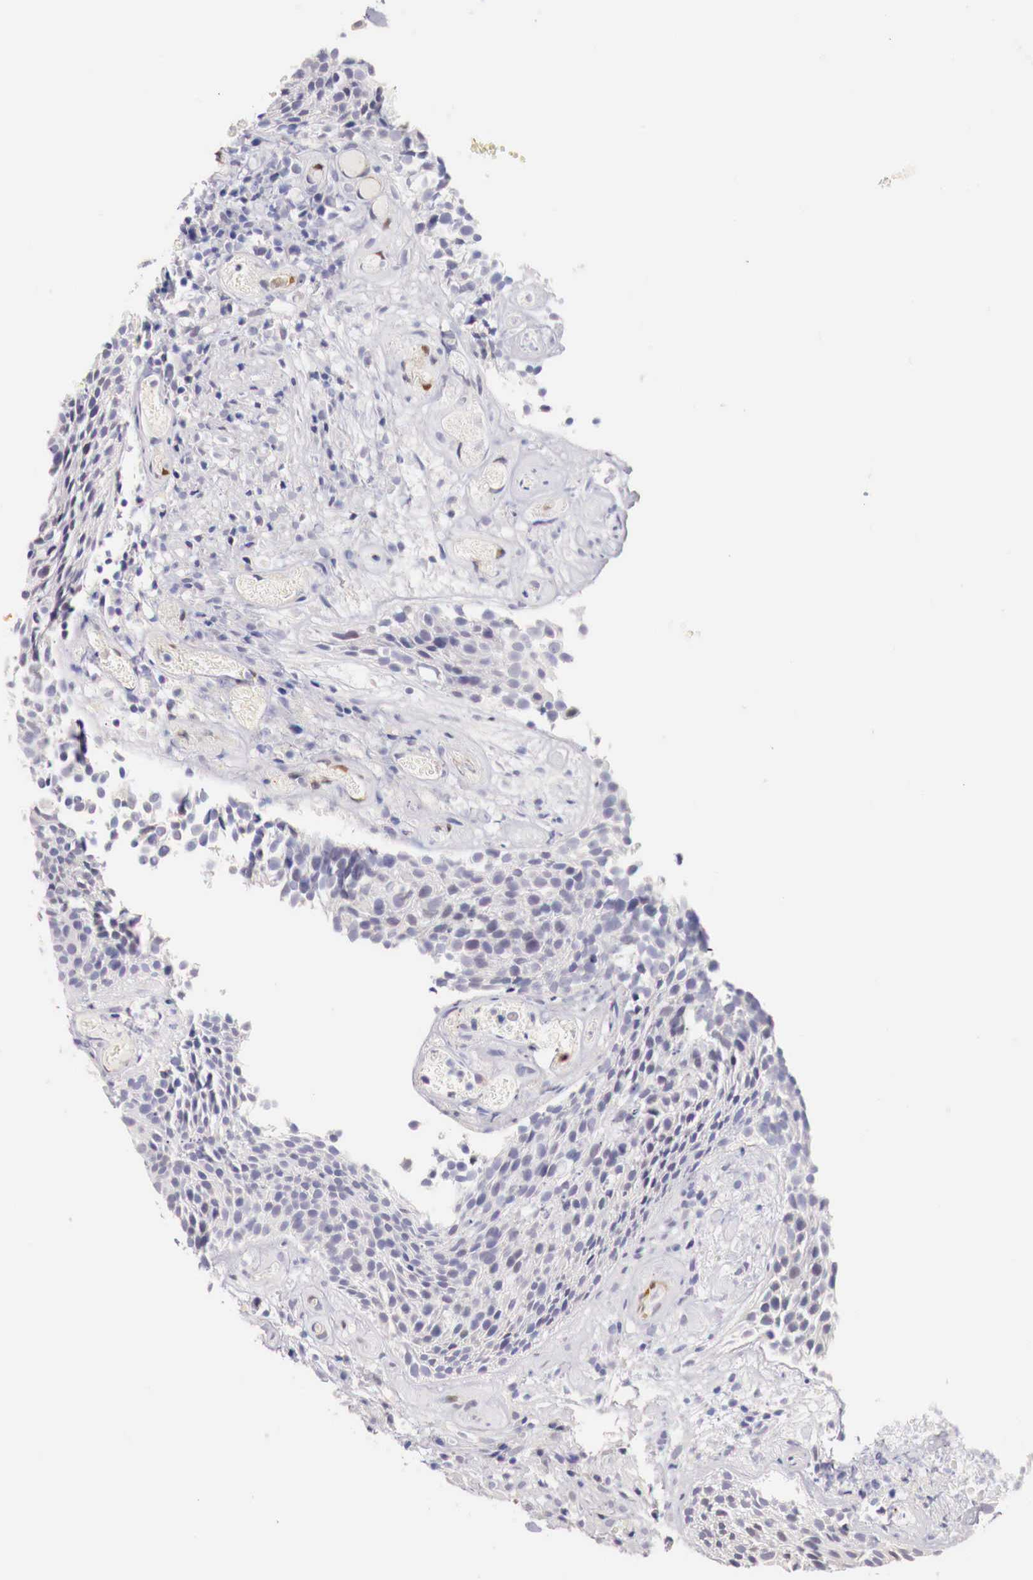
{"staining": {"intensity": "negative", "quantity": "none", "location": "none"}, "tissue": "urothelial cancer", "cell_type": "Tumor cells", "image_type": "cancer", "snomed": [{"axis": "morphology", "description": "Urothelial carcinoma, Low grade"}, {"axis": "topography", "description": "Urinary bladder"}], "caption": "Urothelial cancer stained for a protein using immunohistochemistry (IHC) reveals no positivity tumor cells.", "gene": "ITIH6", "patient": {"sex": "male", "age": 85}}